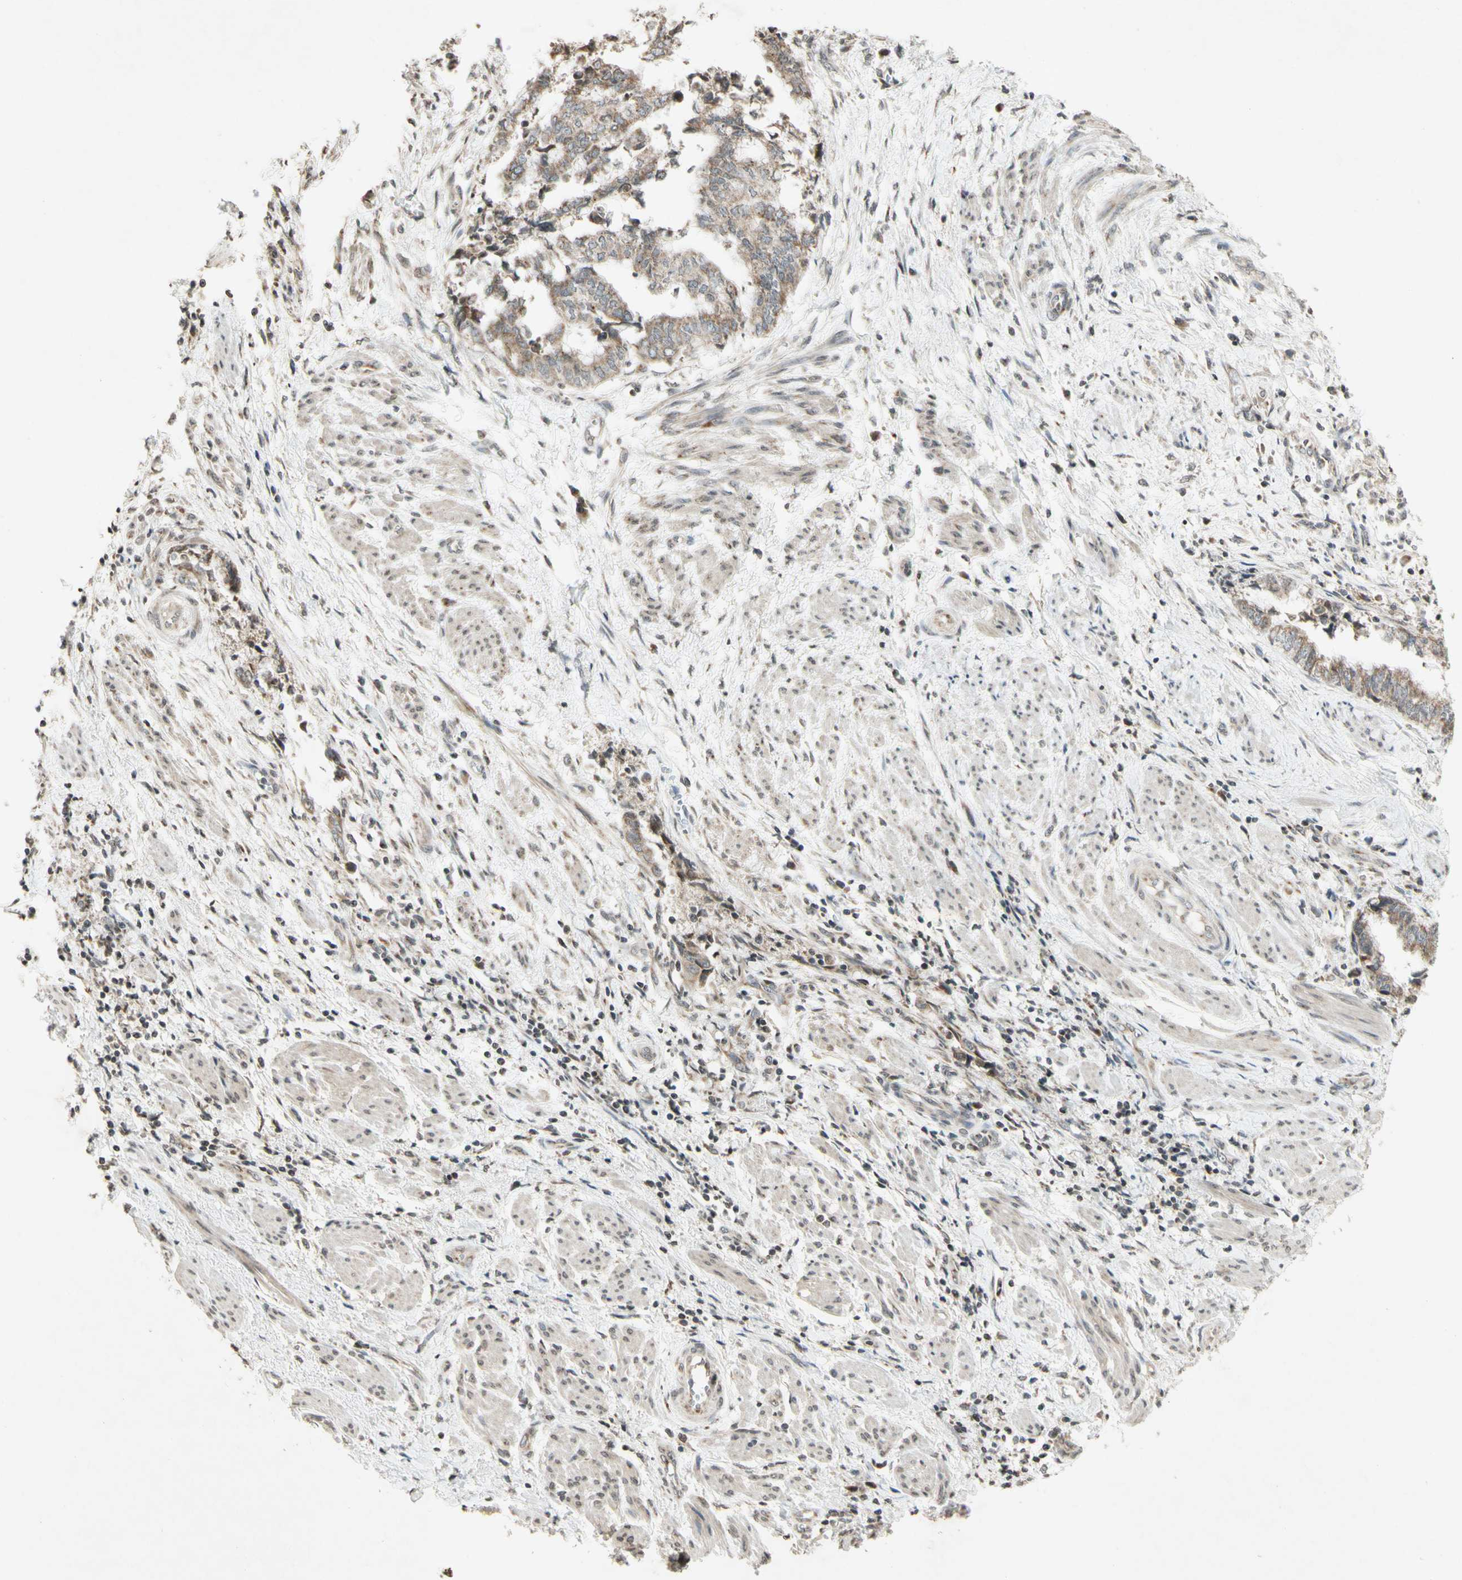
{"staining": {"intensity": "moderate", "quantity": "25%-75%", "location": "cytoplasmic/membranous"}, "tissue": "endometrial cancer", "cell_type": "Tumor cells", "image_type": "cancer", "snomed": [{"axis": "morphology", "description": "Necrosis, NOS"}, {"axis": "morphology", "description": "Adenocarcinoma, NOS"}, {"axis": "topography", "description": "Endometrium"}], "caption": "Endometrial cancer (adenocarcinoma) was stained to show a protein in brown. There is medium levels of moderate cytoplasmic/membranous staining in approximately 25%-75% of tumor cells.", "gene": "CCNI", "patient": {"sex": "female", "age": 79}}